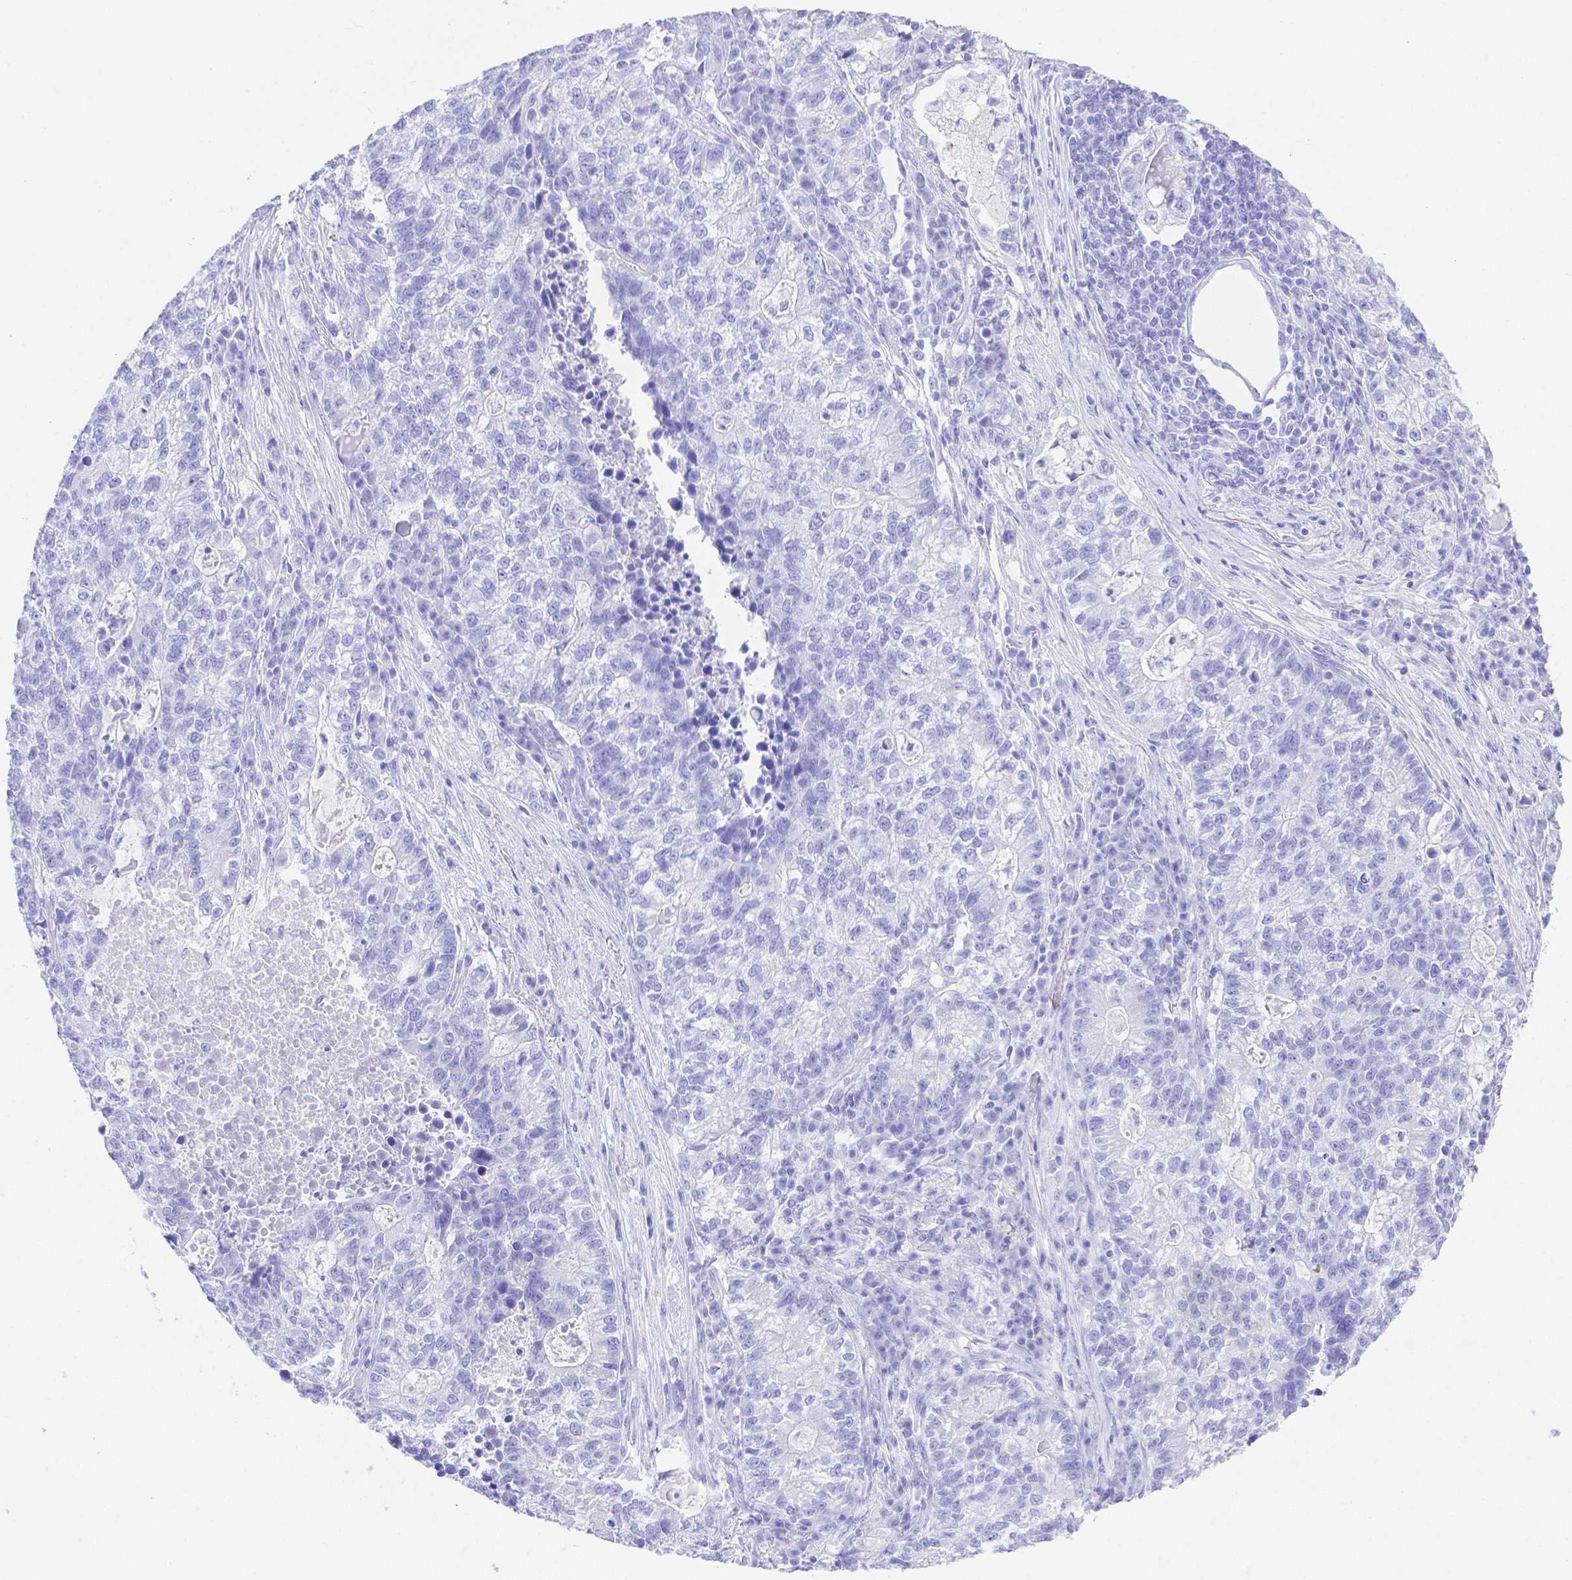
{"staining": {"intensity": "negative", "quantity": "none", "location": "none"}, "tissue": "lung cancer", "cell_type": "Tumor cells", "image_type": "cancer", "snomed": [{"axis": "morphology", "description": "Adenocarcinoma, NOS"}, {"axis": "topography", "description": "Lung"}], "caption": "Adenocarcinoma (lung) stained for a protein using immunohistochemistry (IHC) reveals no expression tumor cells.", "gene": "SMR3A", "patient": {"sex": "male", "age": 57}}